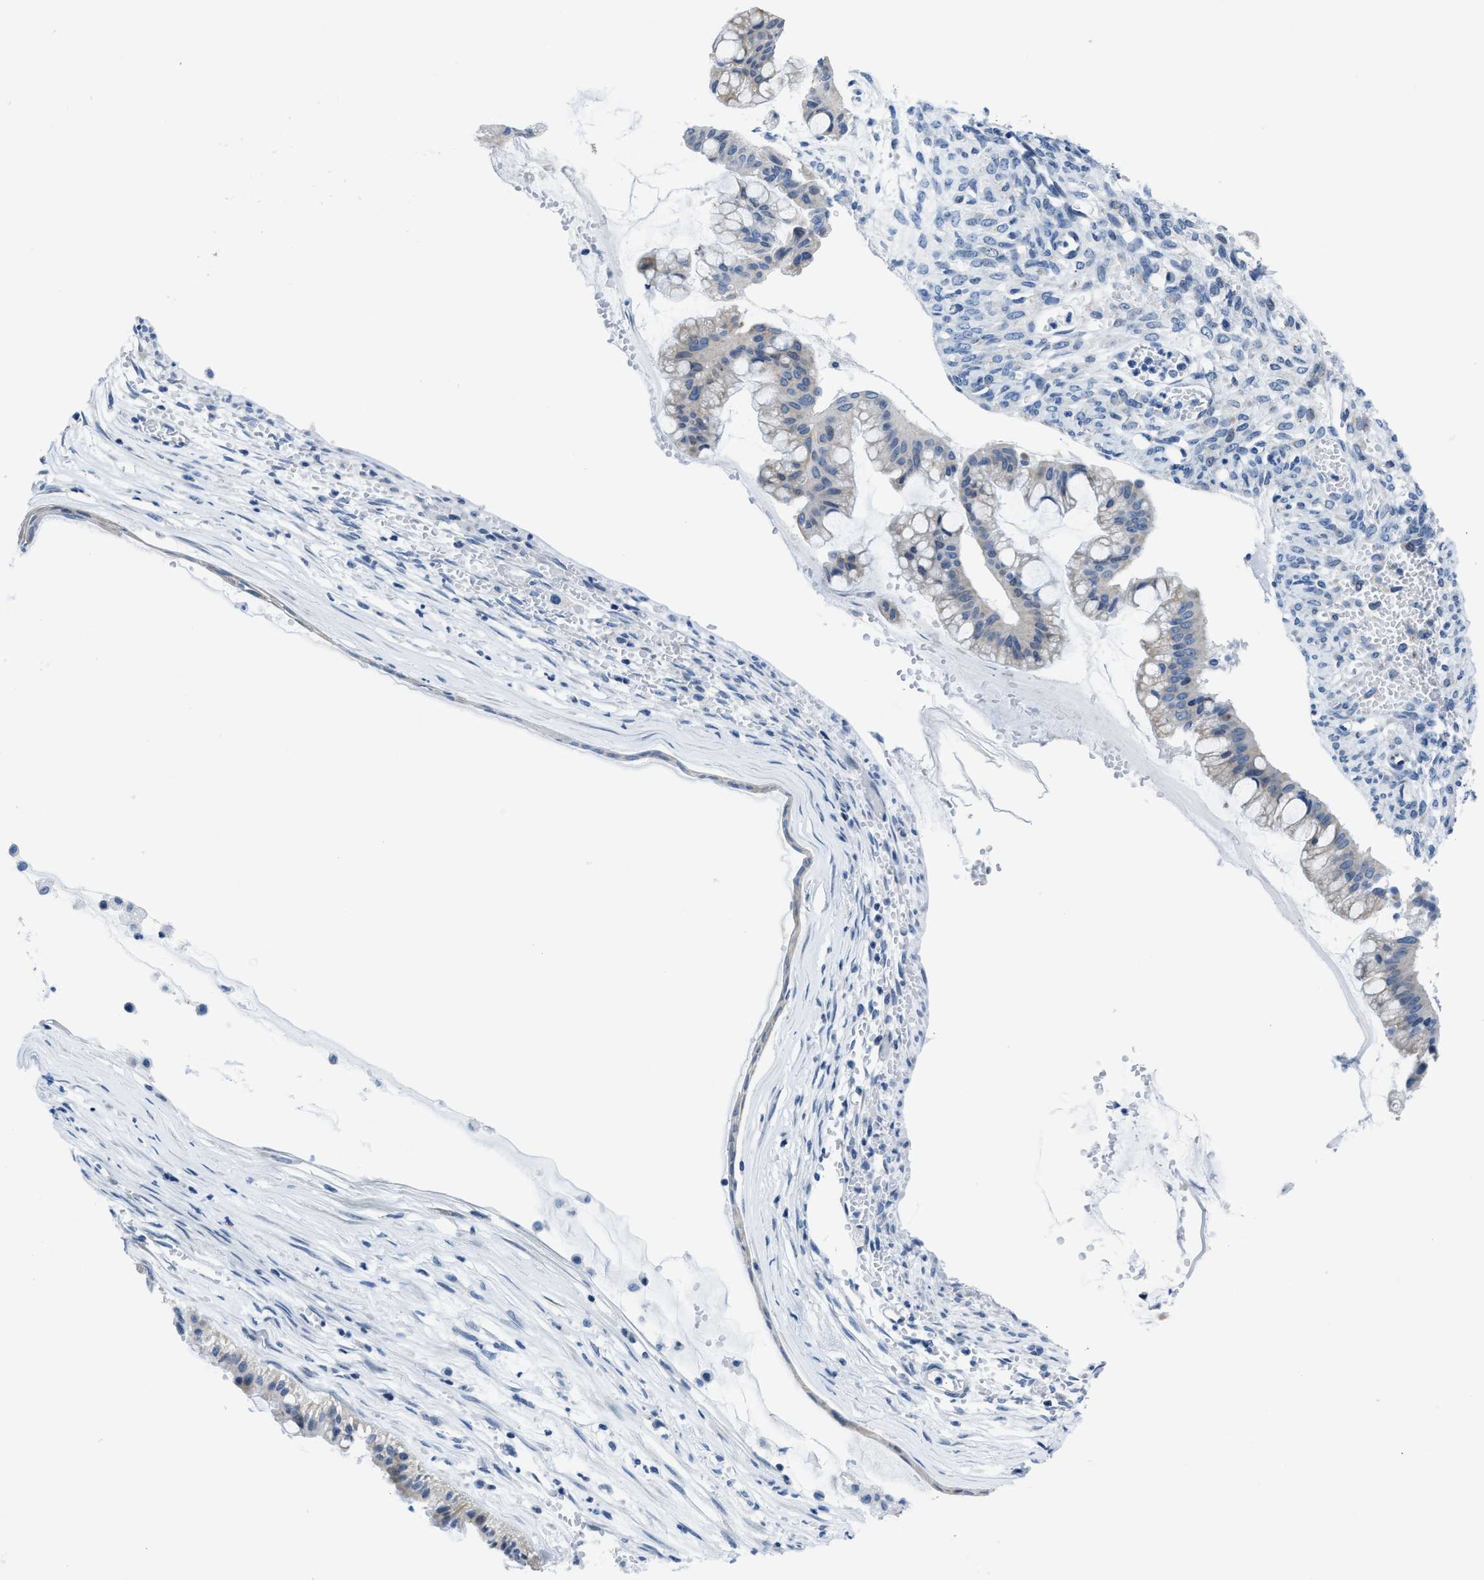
{"staining": {"intensity": "negative", "quantity": "none", "location": "none"}, "tissue": "ovarian cancer", "cell_type": "Tumor cells", "image_type": "cancer", "snomed": [{"axis": "morphology", "description": "Cystadenocarcinoma, mucinous, NOS"}, {"axis": "topography", "description": "Ovary"}], "caption": "DAB (3,3'-diaminobenzidine) immunohistochemical staining of ovarian cancer reveals no significant positivity in tumor cells.", "gene": "ASZ1", "patient": {"sex": "female", "age": 73}}